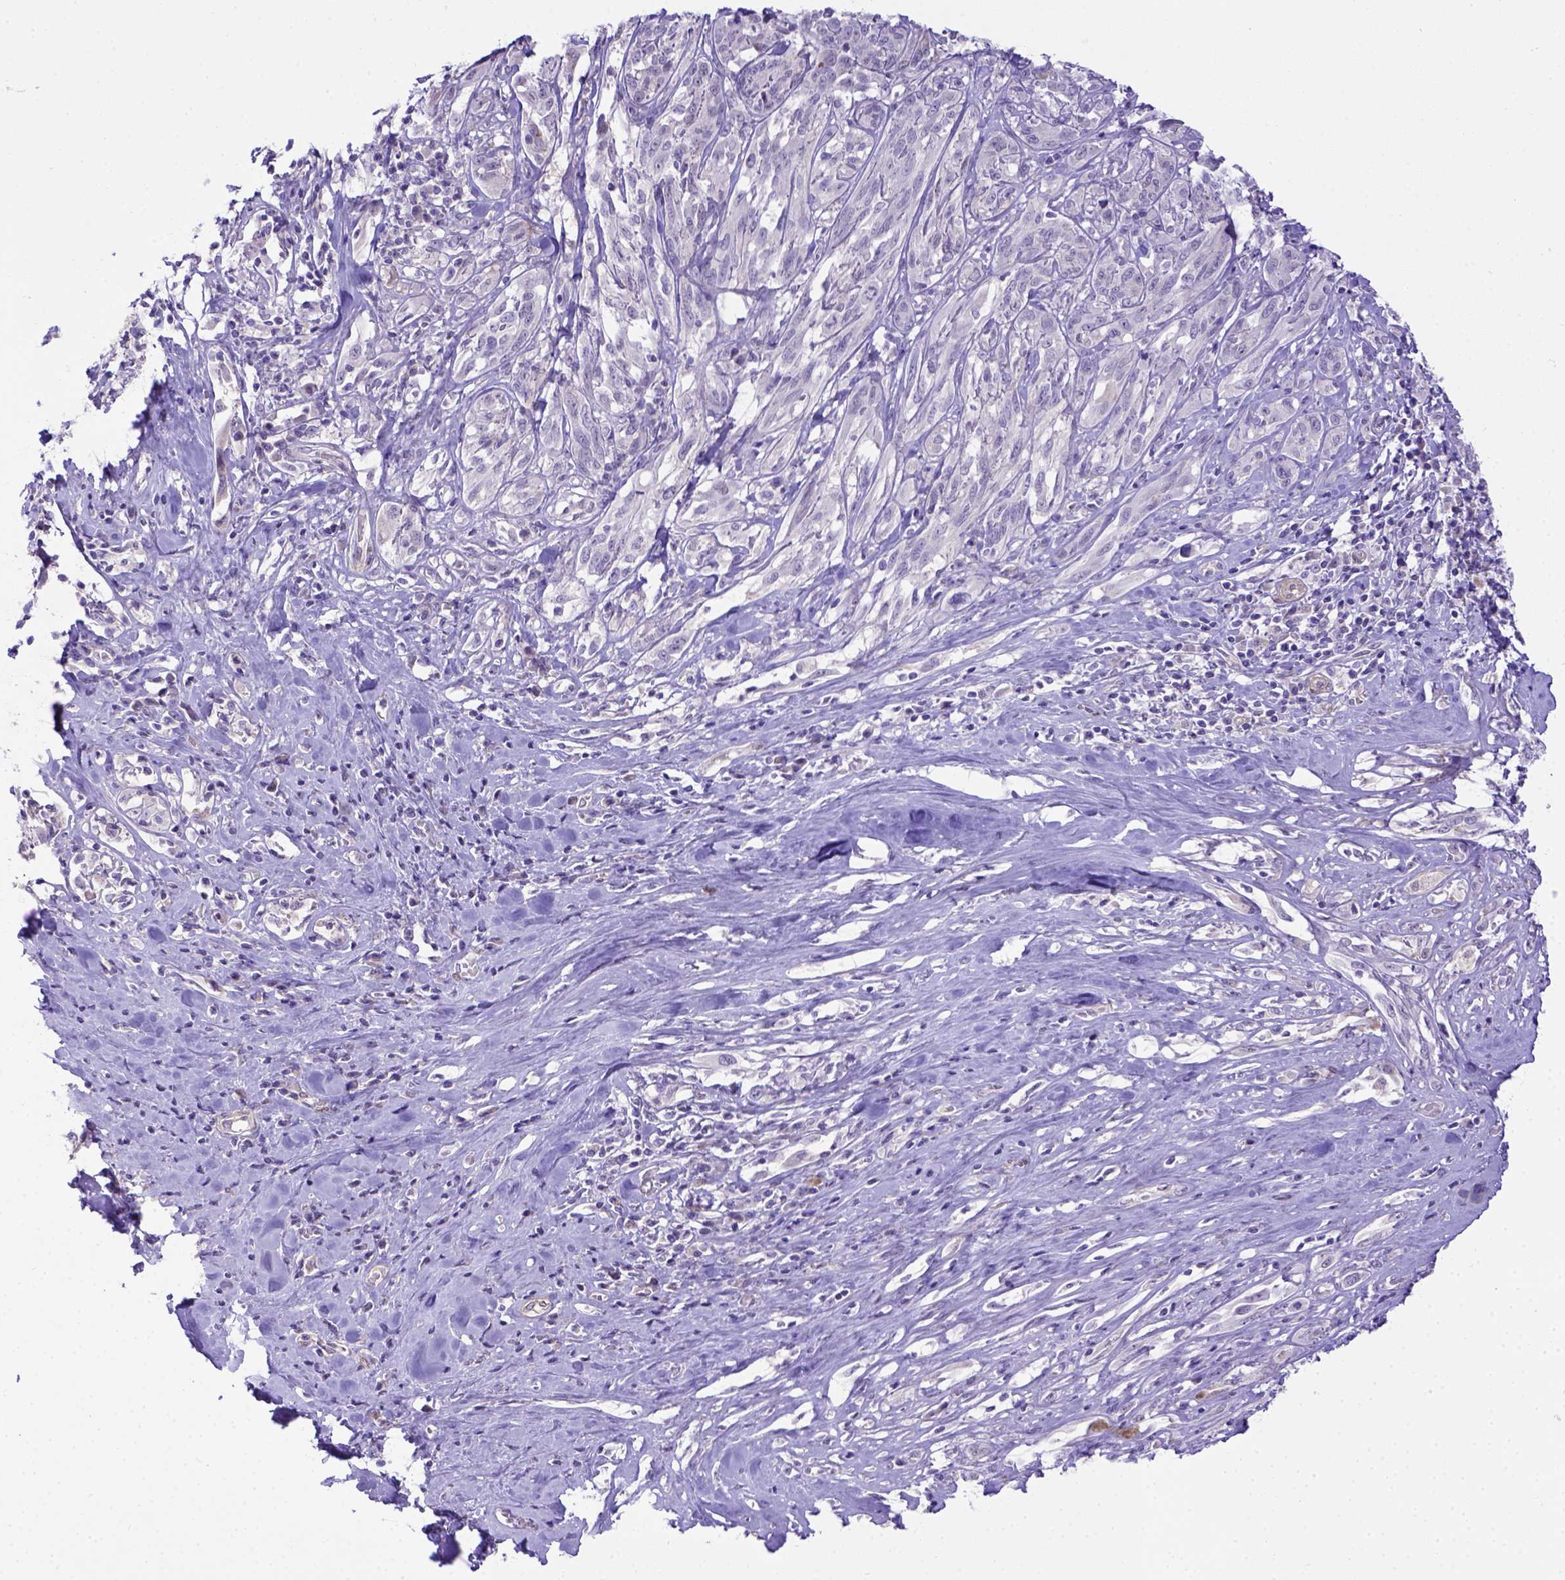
{"staining": {"intensity": "negative", "quantity": "none", "location": "none"}, "tissue": "melanoma", "cell_type": "Tumor cells", "image_type": "cancer", "snomed": [{"axis": "morphology", "description": "Malignant melanoma, NOS"}, {"axis": "topography", "description": "Skin"}], "caption": "DAB immunohistochemical staining of human malignant melanoma reveals no significant expression in tumor cells.", "gene": "BTN1A1", "patient": {"sex": "female", "age": 91}}